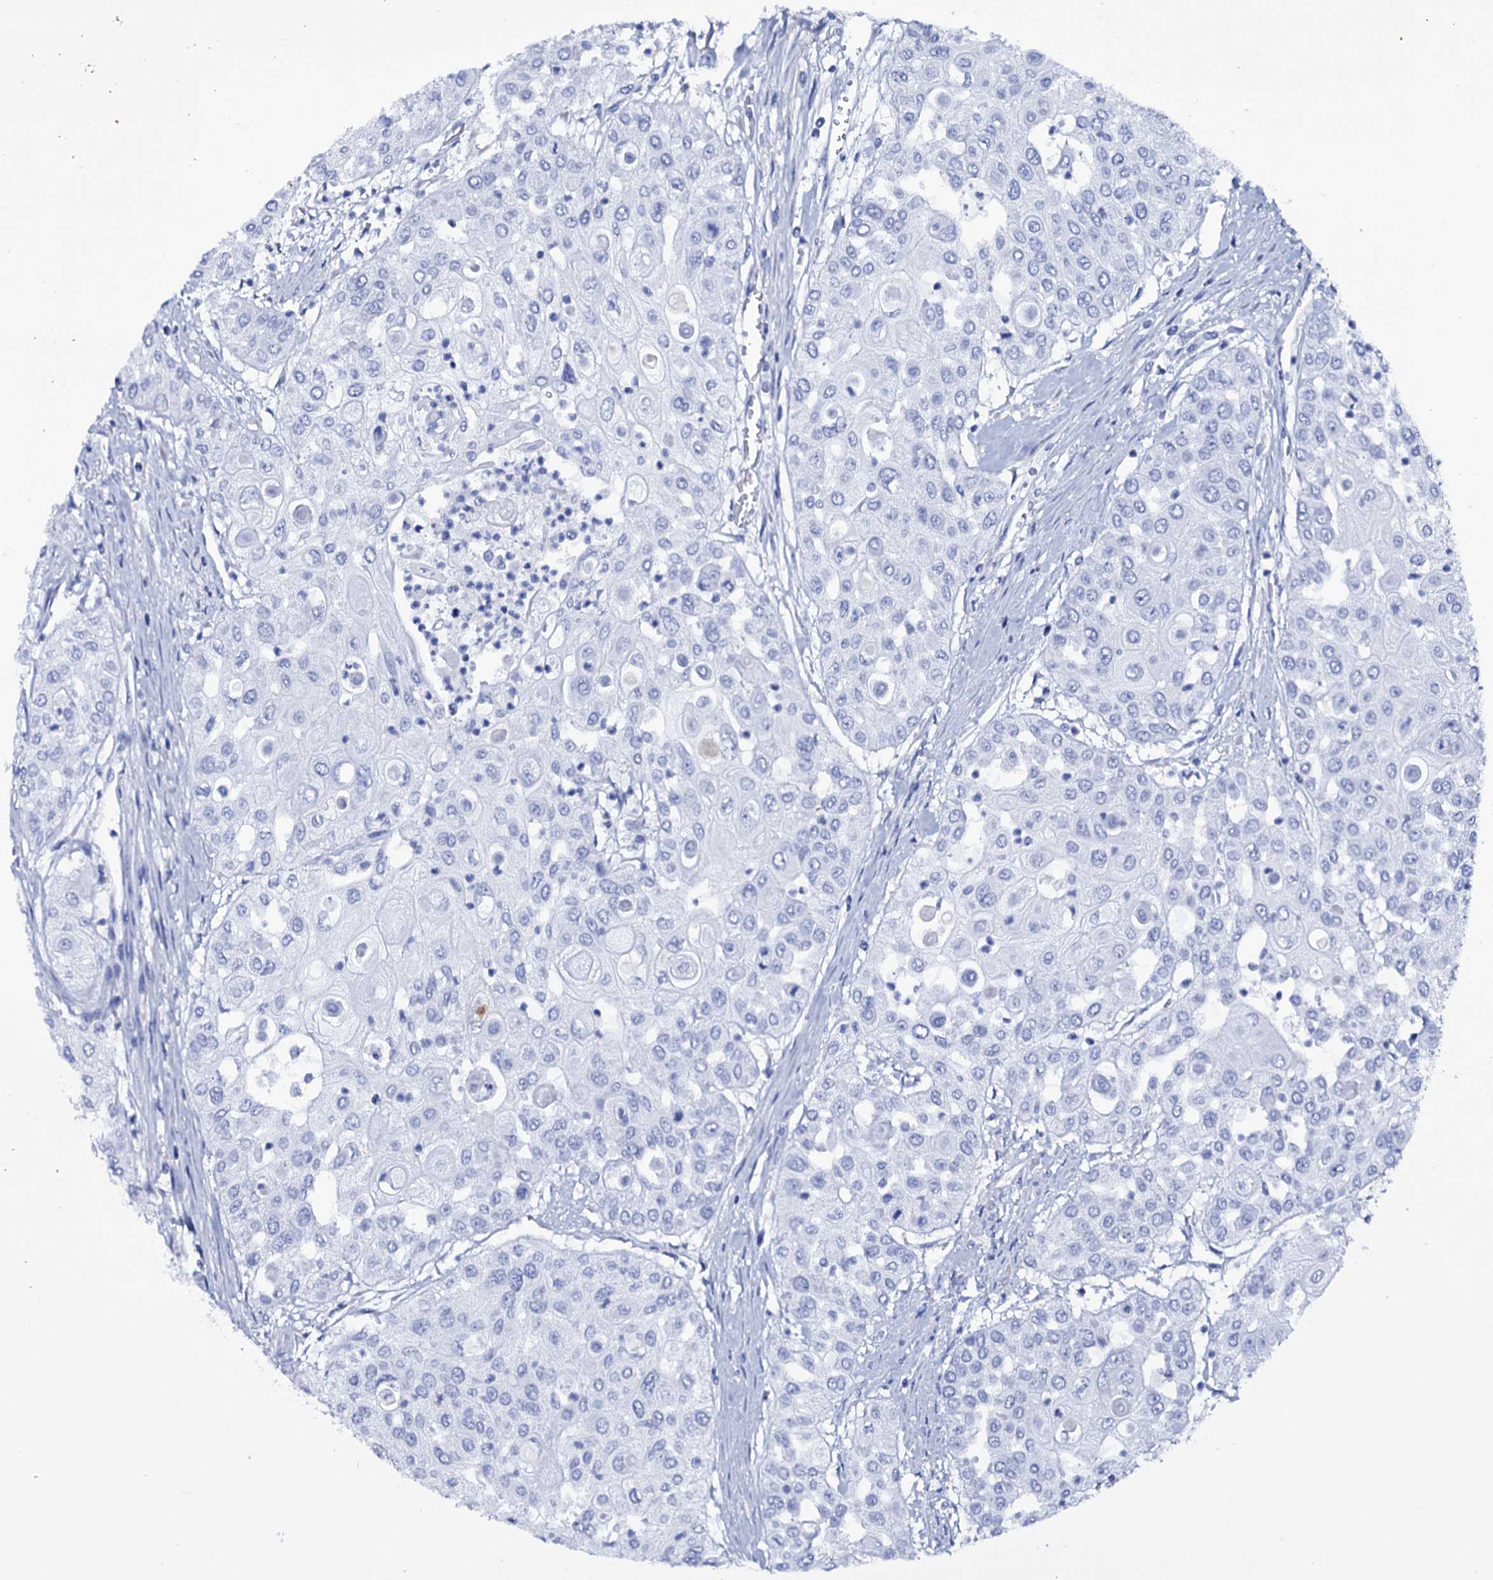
{"staining": {"intensity": "negative", "quantity": "none", "location": "none"}, "tissue": "urothelial cancer", "cell_type": "Tumor cells", "image_type": "cancer", "snomed": [{"axis": "morphology", "description": "Urothelial carcinoma, High grade"}, {"axis": "topography", "description": "Urinary bladder"}], "caption": "There is no significant positivity in tumor cells of urothelial cancer.", "gene": "ITPRID2", "patient": {"sex": "female", "age": 79}}